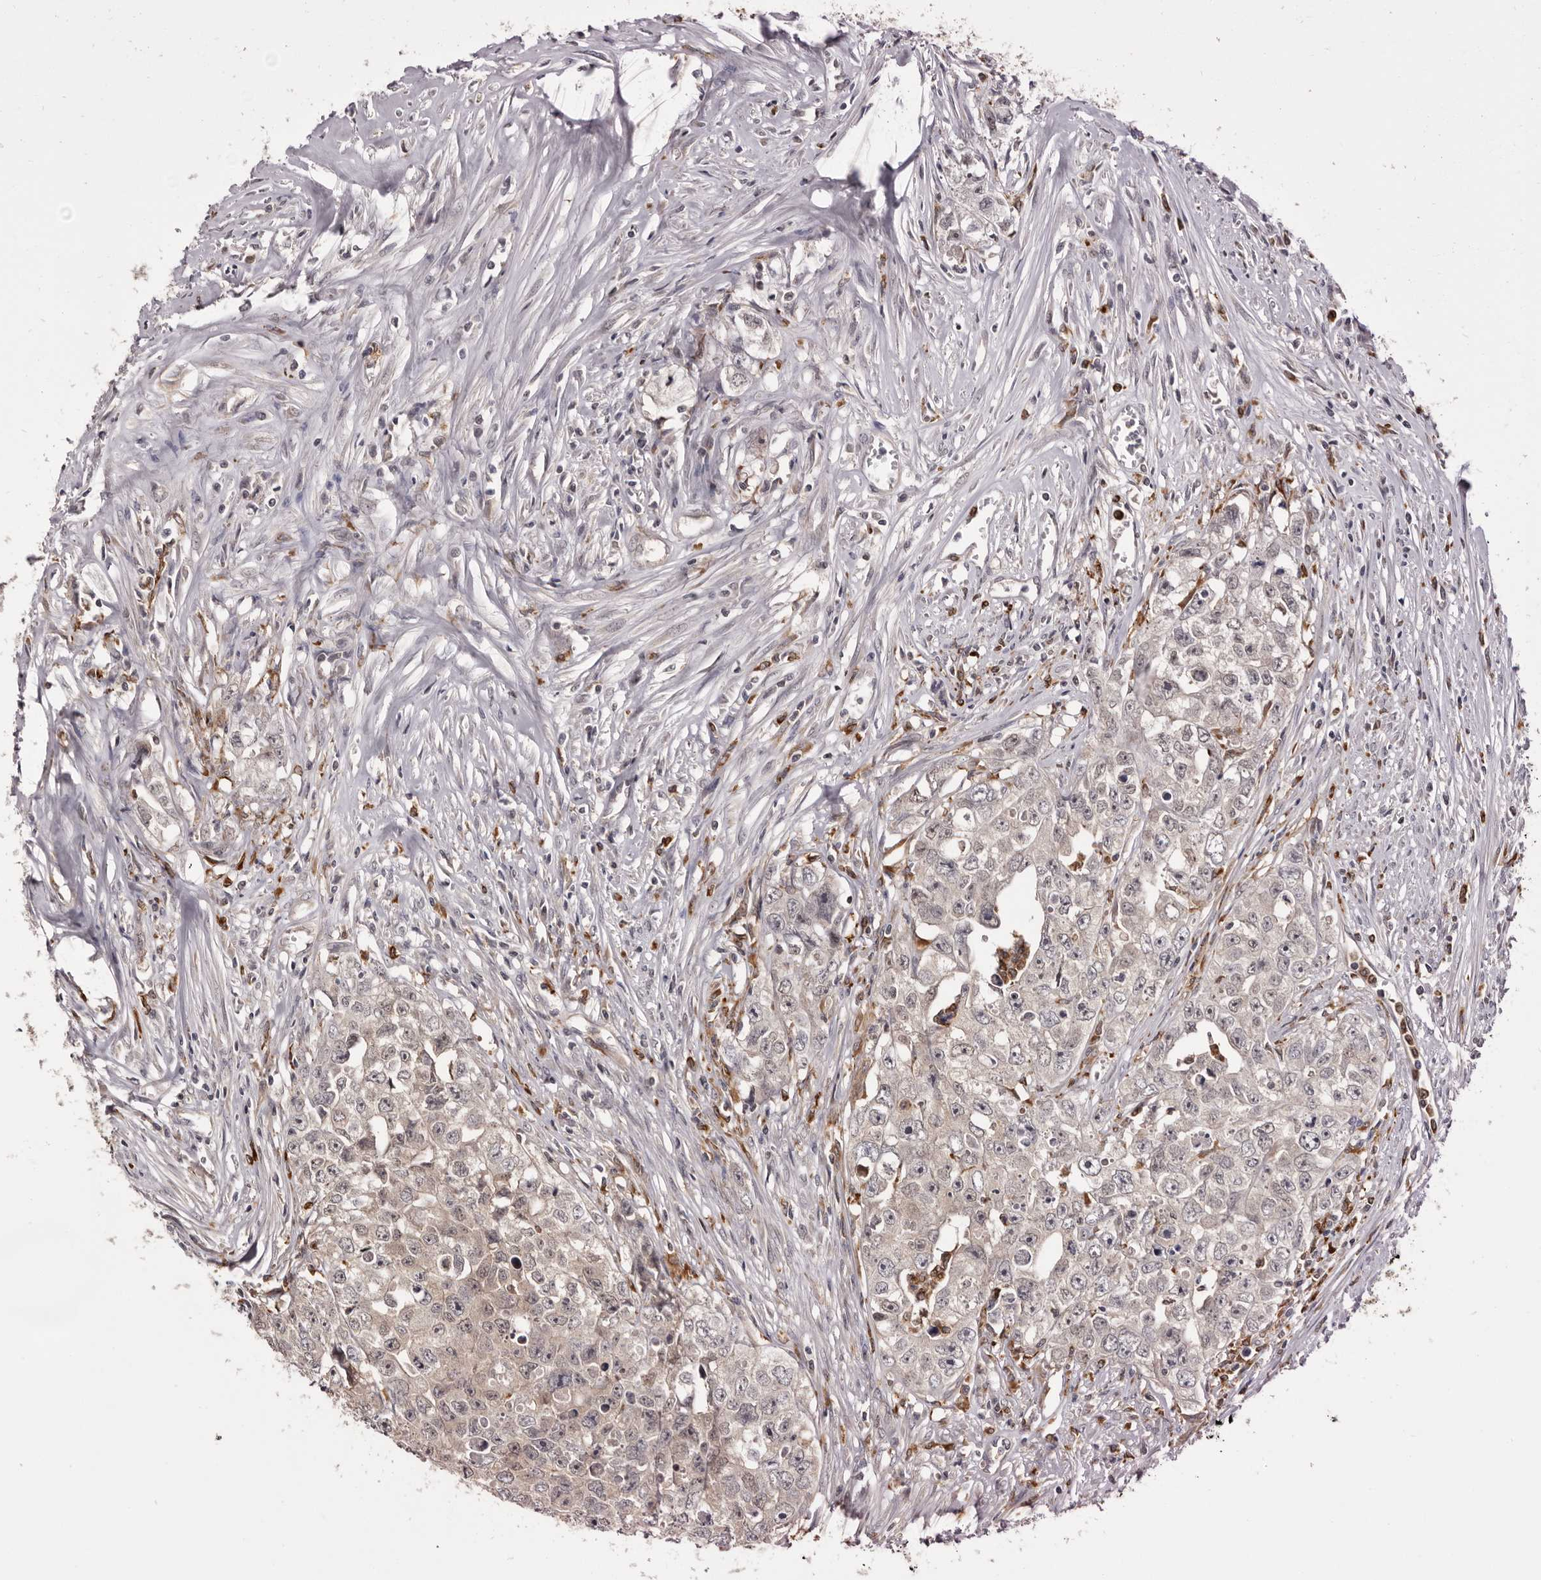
{"staining": {"intensity": "weak", "quantity": "25%-75%", "location": "cytoplasmic/membranous"}, "tissue": "testis cancer", "cell_type": "Tumor cells", "image_type": "cancer", "snomed": [{"axis": "morphology", "description": "Seminoma, NOS"}, {"axis": "morphology", "description": "Carcinoma, Embryonal, NOS"}, {"axis": "topography", "description": "Testis"}], "caption": "Protein expression analysis of human embryonal carcinoma (testis) reveals weak cytoplasmic/membranous staining in about 25%-75% of tumor cells. Using DAB (brown) and hematoxylin (blue) stains, captured at high magnification using brightfield microscopy.", "gene": "TNNI1", "patient": {"sex": "male", "age": 43}}